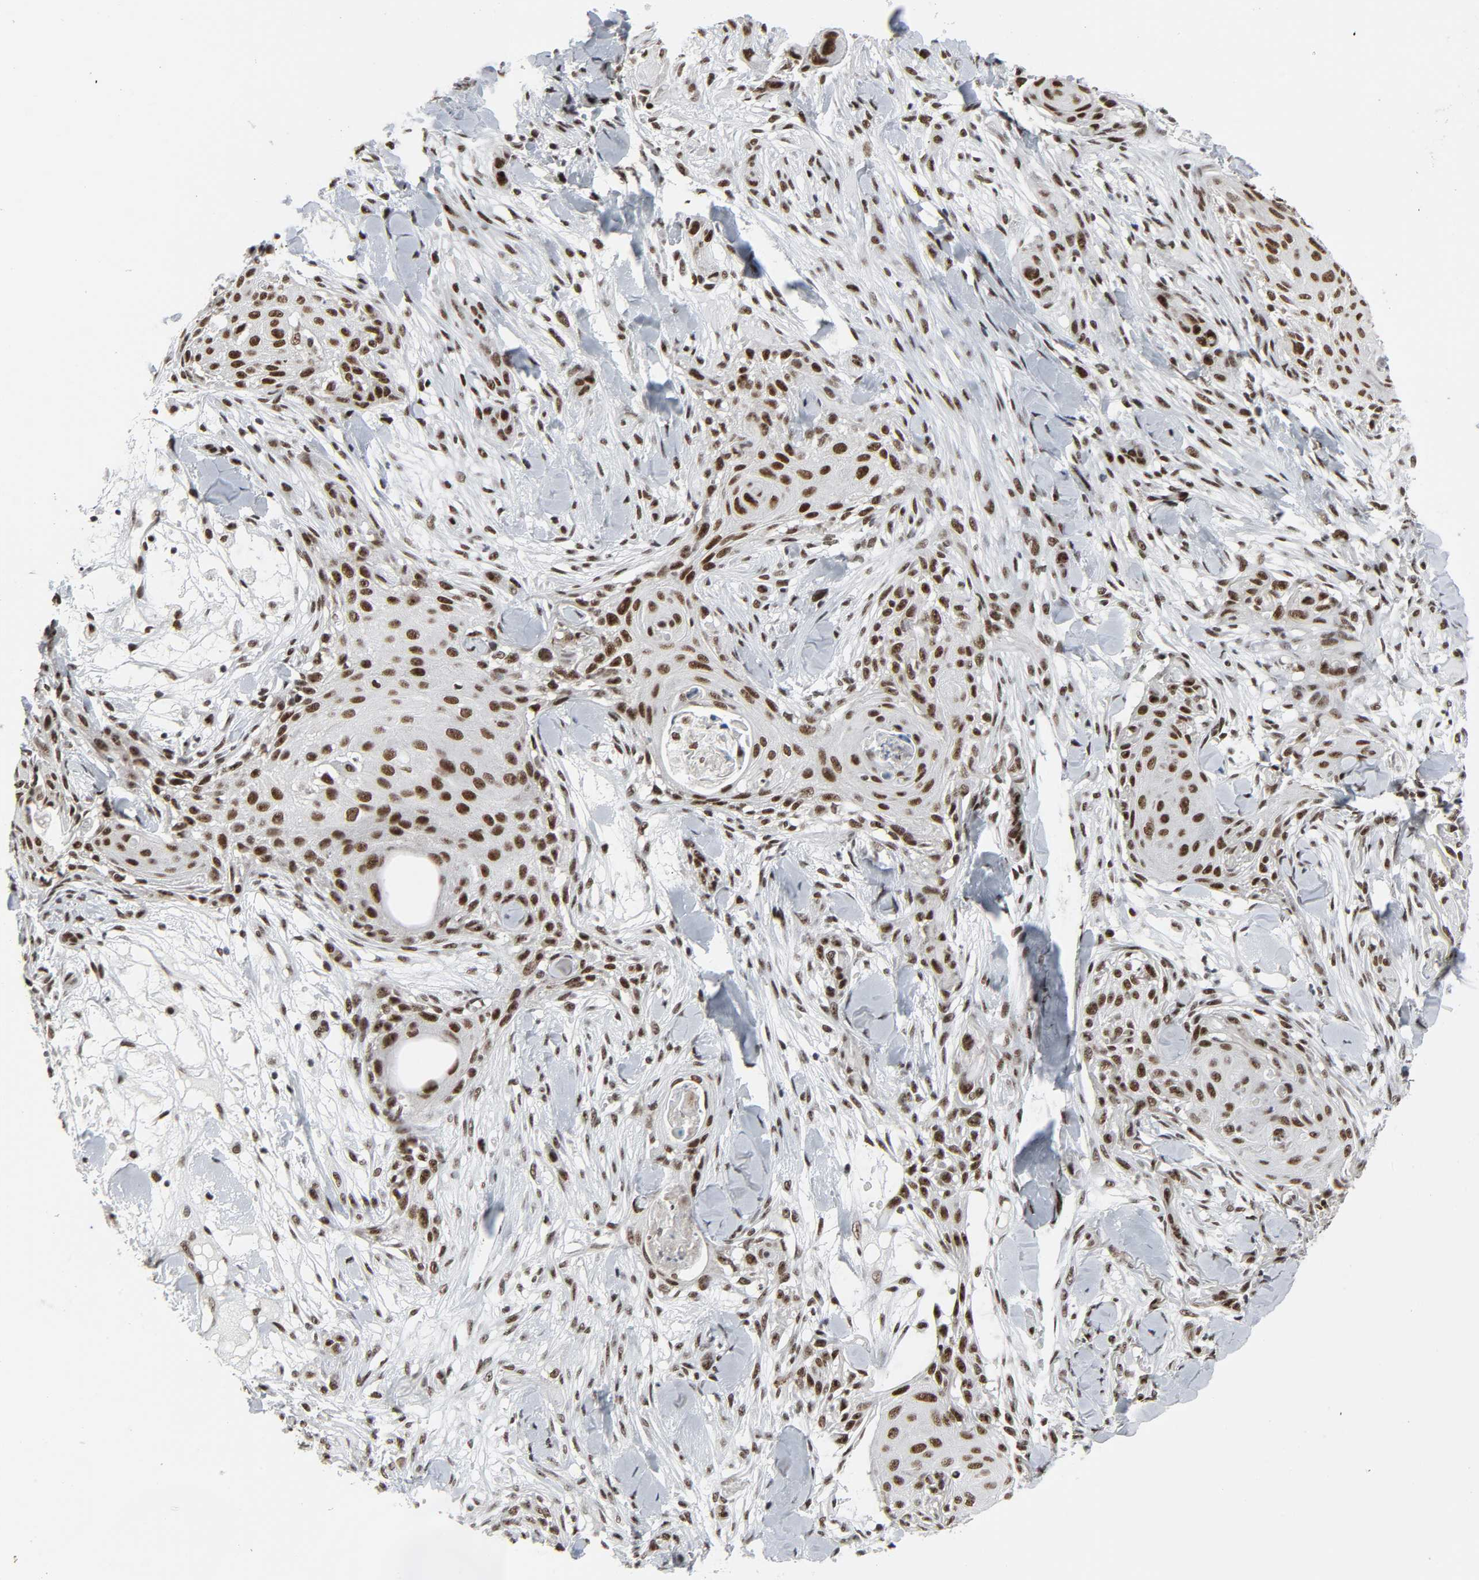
{"staining": {"intensity": "strong", "quantity": ">75%", "location": "nuclear"}, "tissue": "skin cancer", "cell_type": "Tumor cells", "image_type": "cancer", "snomed": [{"axis": "morphology", "description": "Squamous cell carcinoma, NOS"}, {"axis": "topography", "description": "Skin"}], "caption": "Immunohistochemical staining of skin cancer (squamous cell carcinoma) demonstrates high levels of strong nuclear staining in approximately >75% of tumor cells. Immunohistochemistry stains the protein in brown and the nuclei are stained blue.", "gene": "CDK7", "patient": {"sex": "female", "age": 59}}